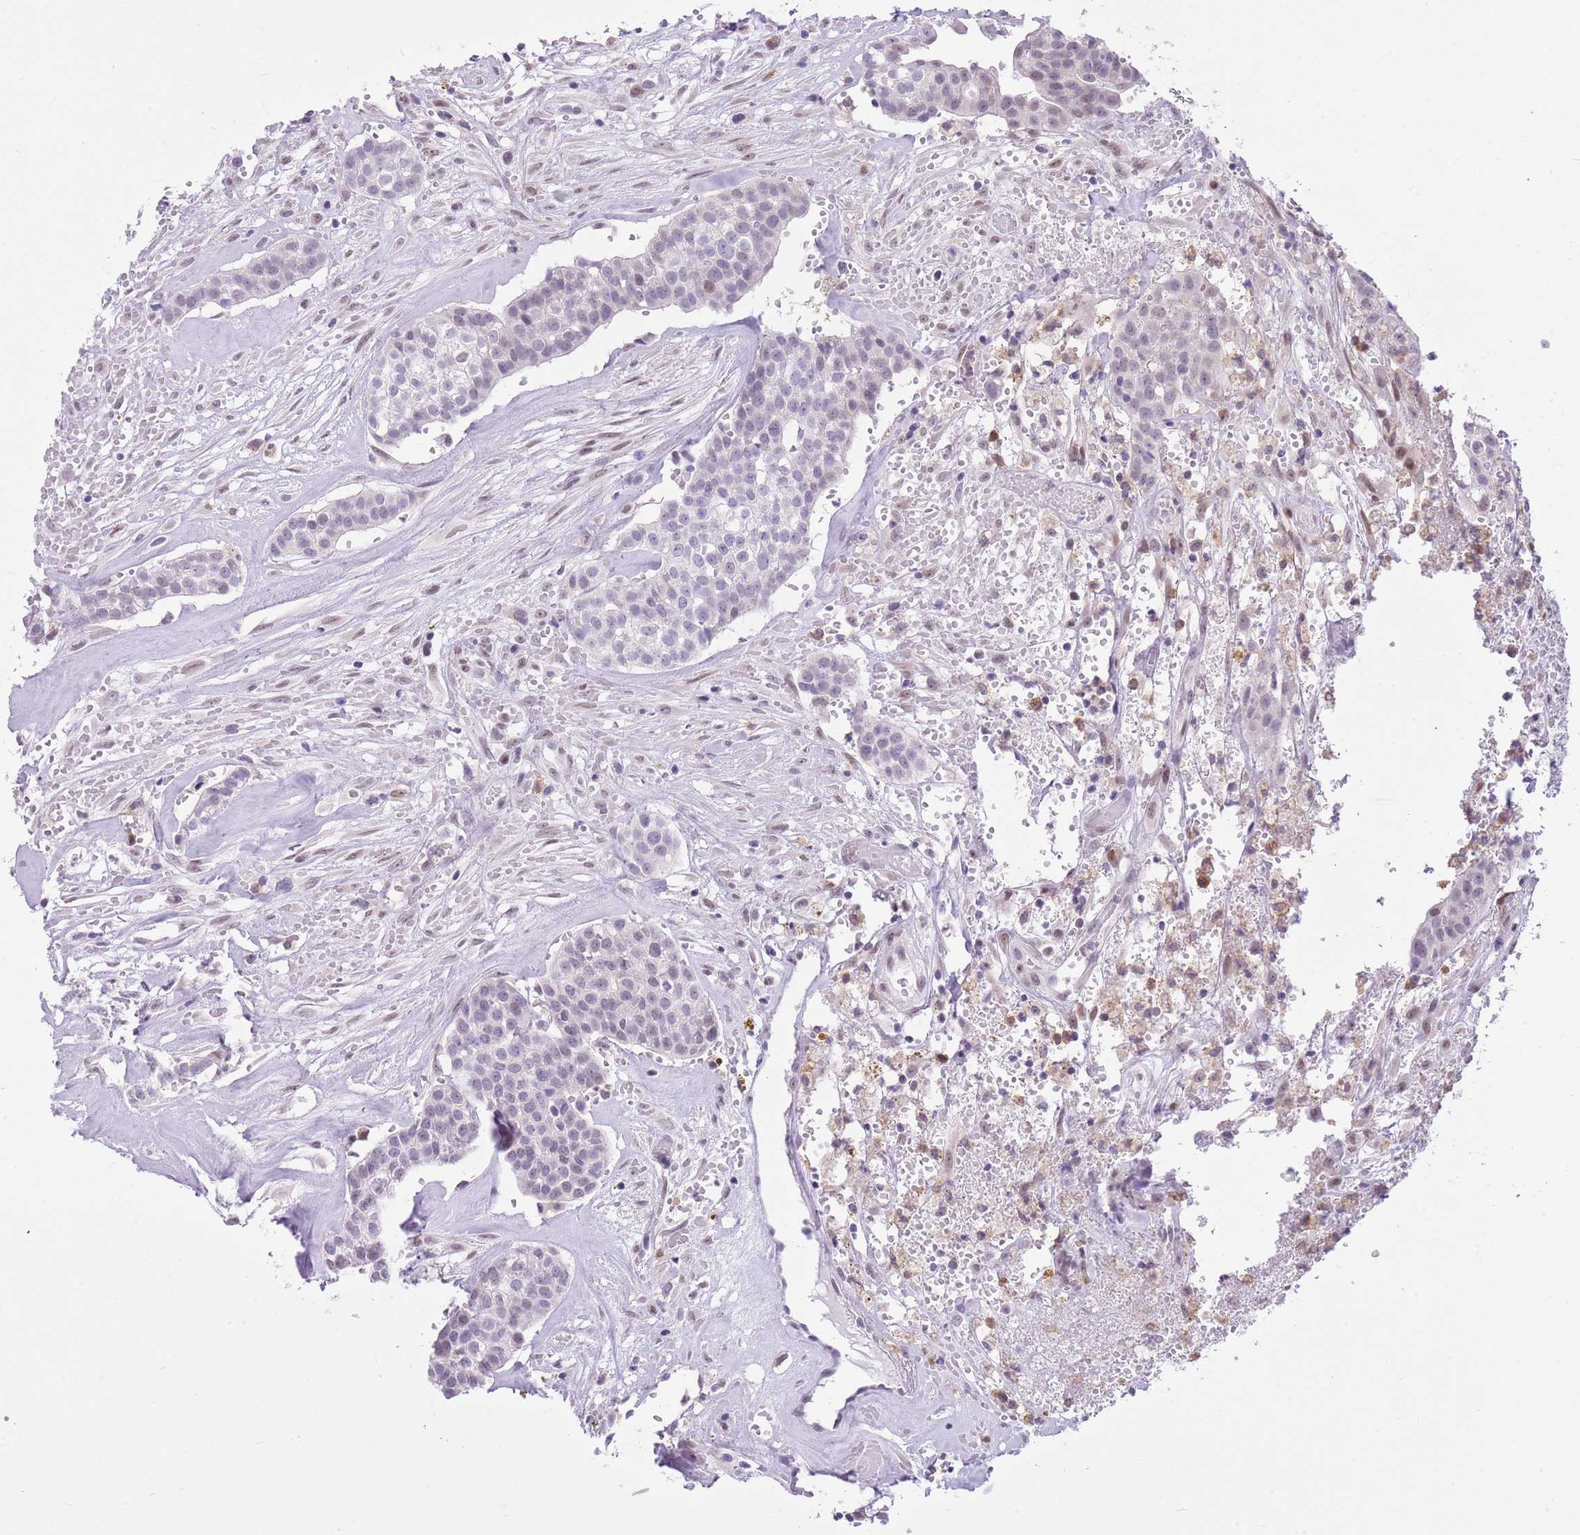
{"staining": {"intensity": "weak", "quantity": "<25%", "location": "nuclear"}, "tissue": "head and neck cancer", "cell_type": "Tumor cells", "image_type": "cancer", "snomed": [{"axis": "morphology", "description": "Adenocarcinoma, NOS"}, {"axis": "topography", "description": "Head-Neck"}], "caption": "DAB immunohistochemical staining of human head and neck cancer (adenocarcinoma) displays no significant positivity in tumor cells.", "gene": "PPP1R17", "patient": {"sex": "male", "age": 81}}